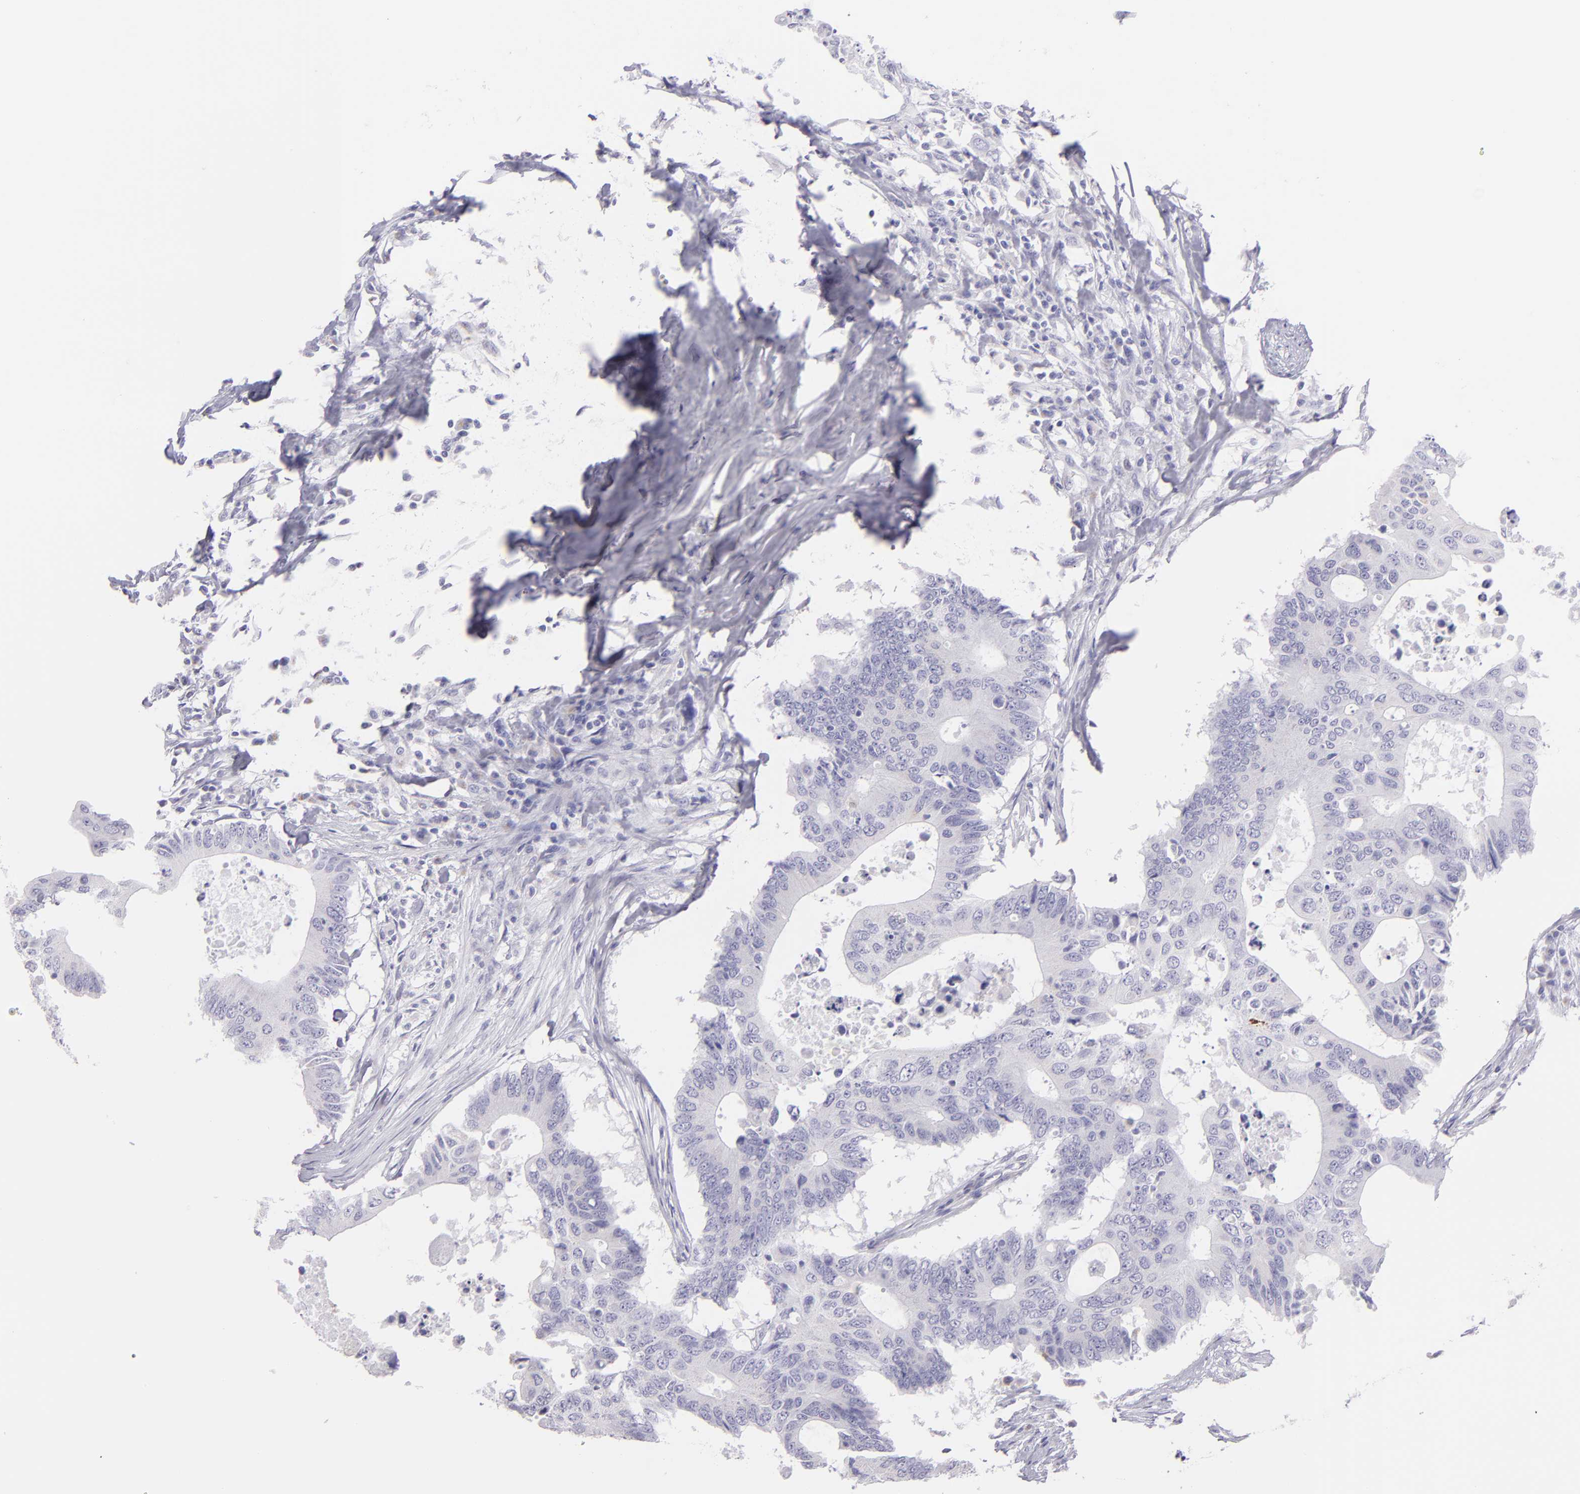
{"staining": {"intensity": "negative", "quantity": "none", "location": "none"}, "tissue": "colorectal cancer", "cell_type": "Tumor cells", "image_type": "cancer", "snomed": [{"axis": "morphology", "description": "Adenocarcinoma, NOS"}, {"axis": "topography", "description": "Colon"}], "caption": "The image exhibits no significant expression in tumor cells of colorectal adenocarcinoma.", "gene": "MUC5AC", "patient": {"sex": "male", "age": 71}}